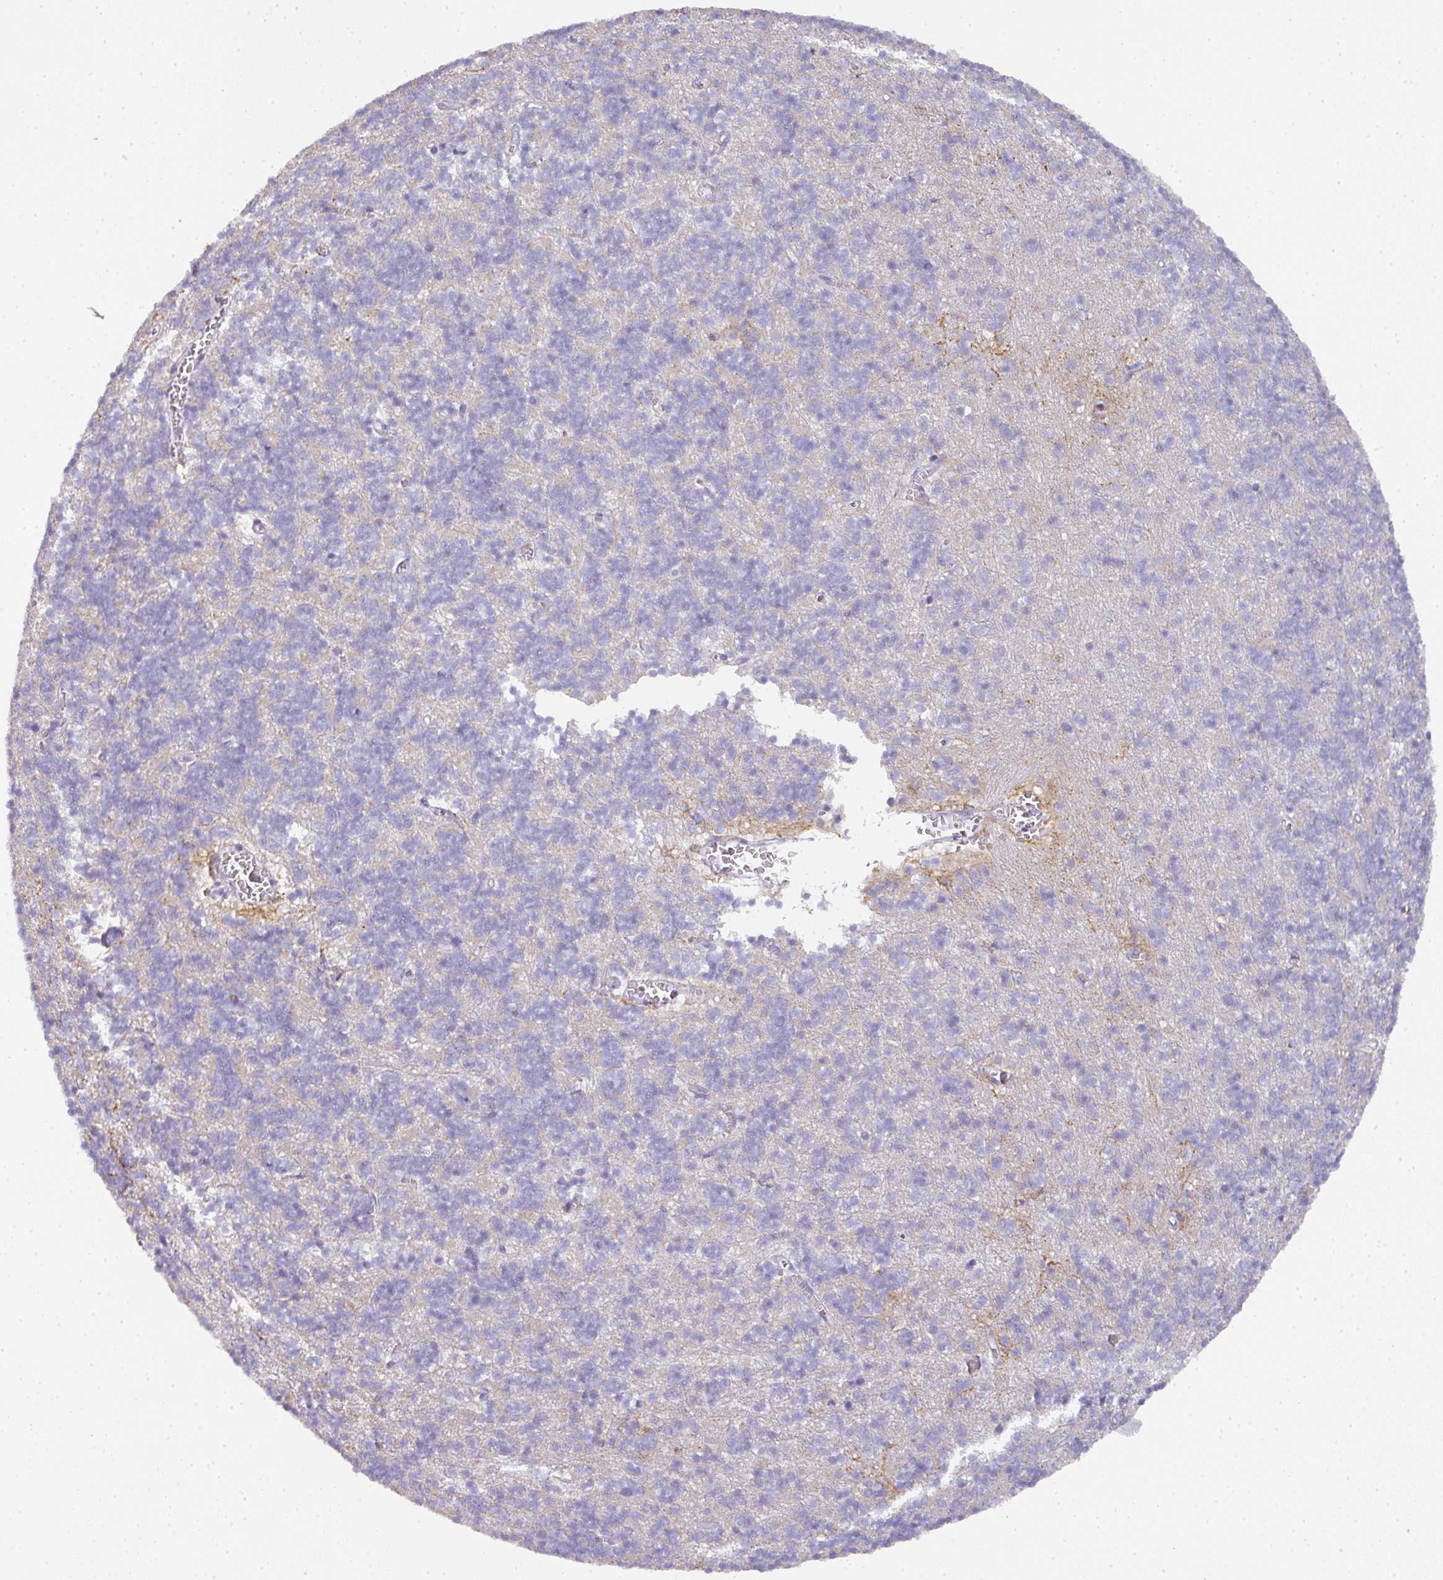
{"staining": {"intensity": "negative", "quantity": "none", "location": "none"}, "tissue": "cerebellum", "cell_type": "Cells in granular layer", "image_type": "normal", "snomed": [{"axis": "morphology", "description": "Normal tissue, NOS"}, {"axis": "topography", "description": "Cerebellum"}], "caption": "IHC of normal cerebellum reveals no positivity in cells in granular layer. (Immunohistochemistry (ihc), brightfield microscopy, high magnification).", "gene": "HHEX", "patient": {"sex": "male", "age": 54}}